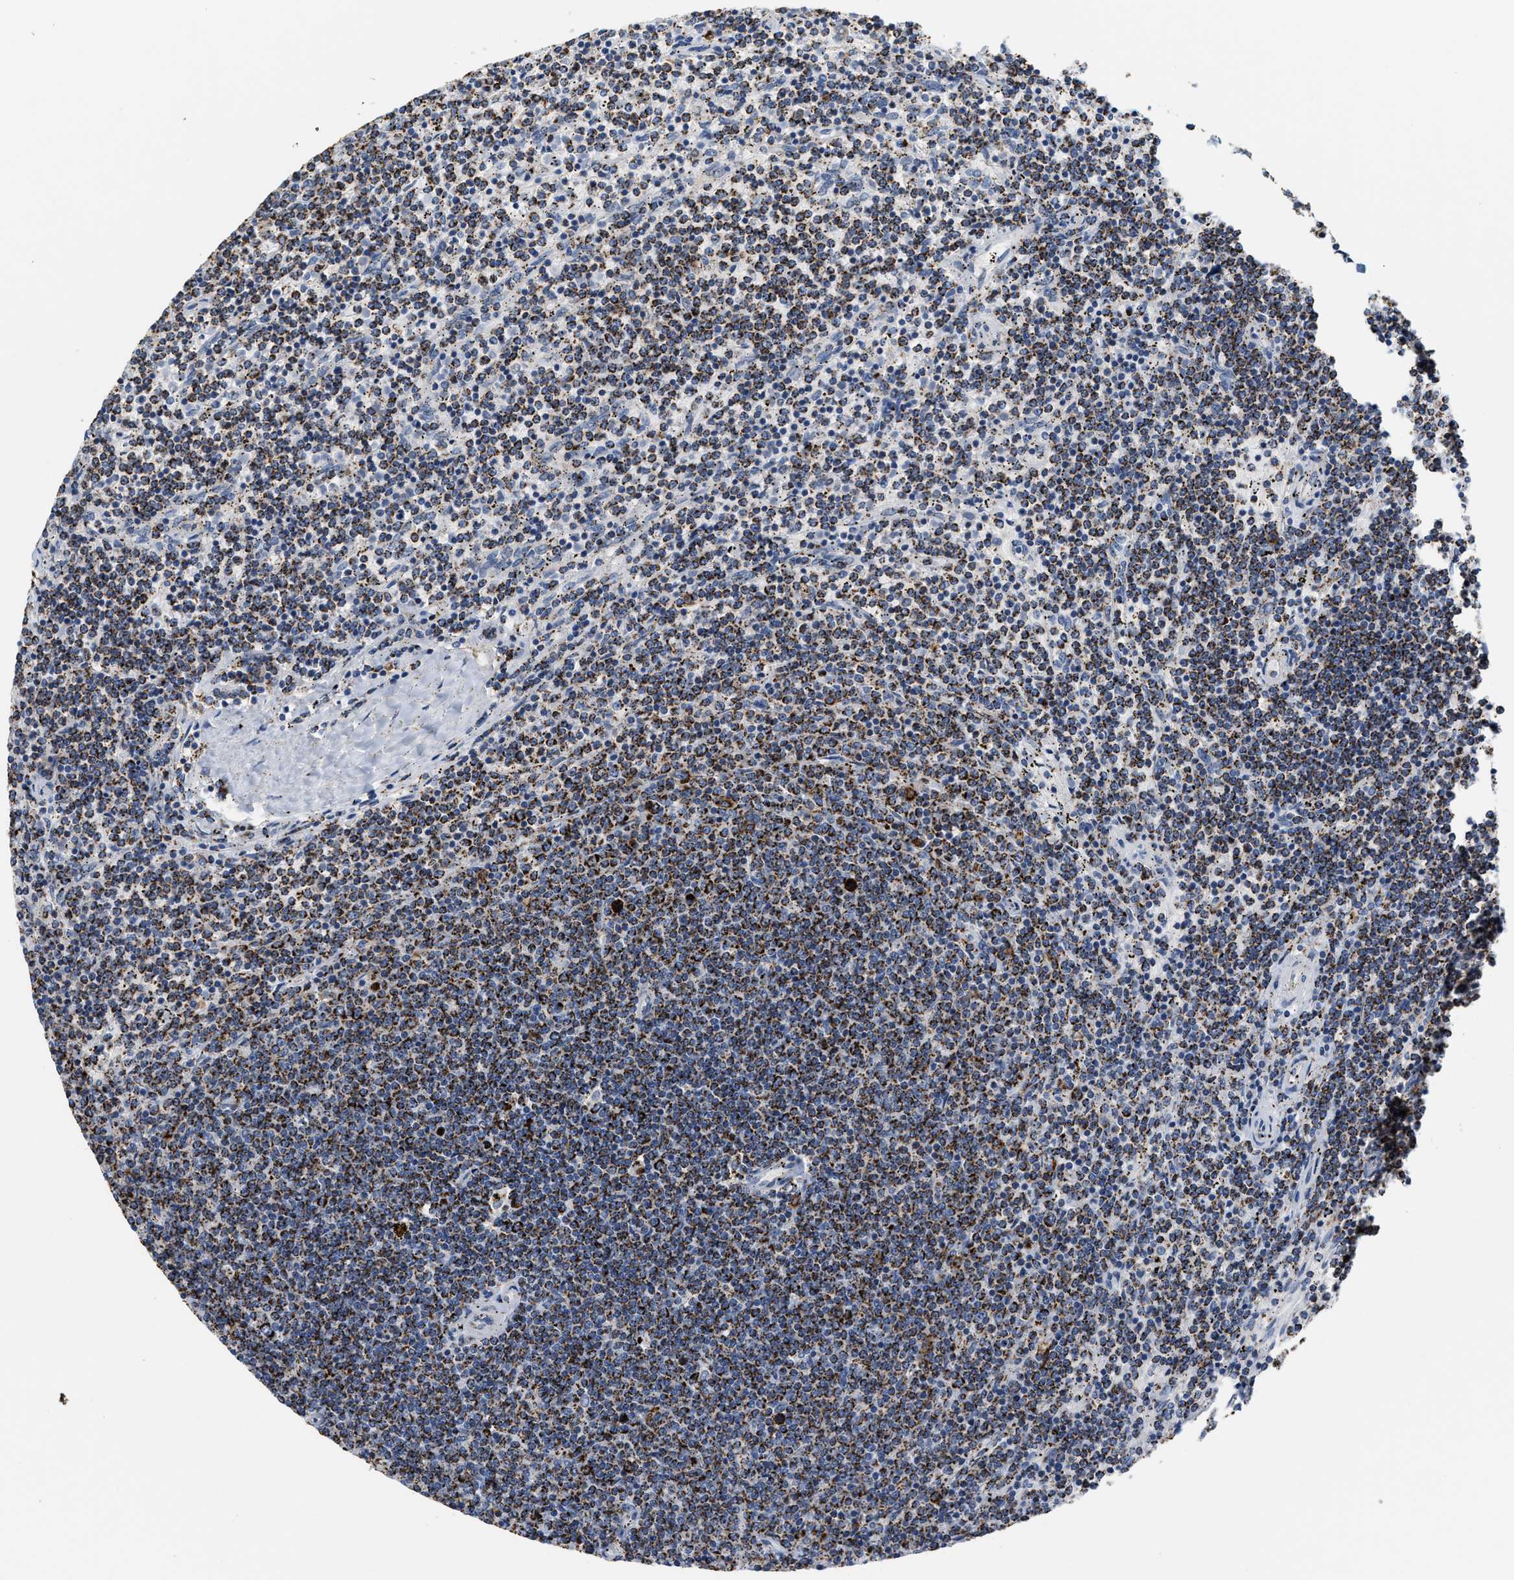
{"staining": {"intensity": "strong", "quantity": ">75%", "location": "cytoplasmic/membranous"}, "tissue": "lymphoma", "cell_type": "Tumor cells", "image_type": "cancer", "snomed": [{"axis": "morphology", "description": "Malignant lymphoma, non-Hodgkin's type, Low grade"}, {"axis": "topography", "description": "Spleen"}], "caption": "Immunohistochemical staining of human malignant lymphoma, non-Hodgkin's type (low-grade) displays high levels of strong cytoplasmic/membranous expression in about >75% of tumor cells.", "gene": "SHMT2", "patient": {"sex": "female", "age": 50}}